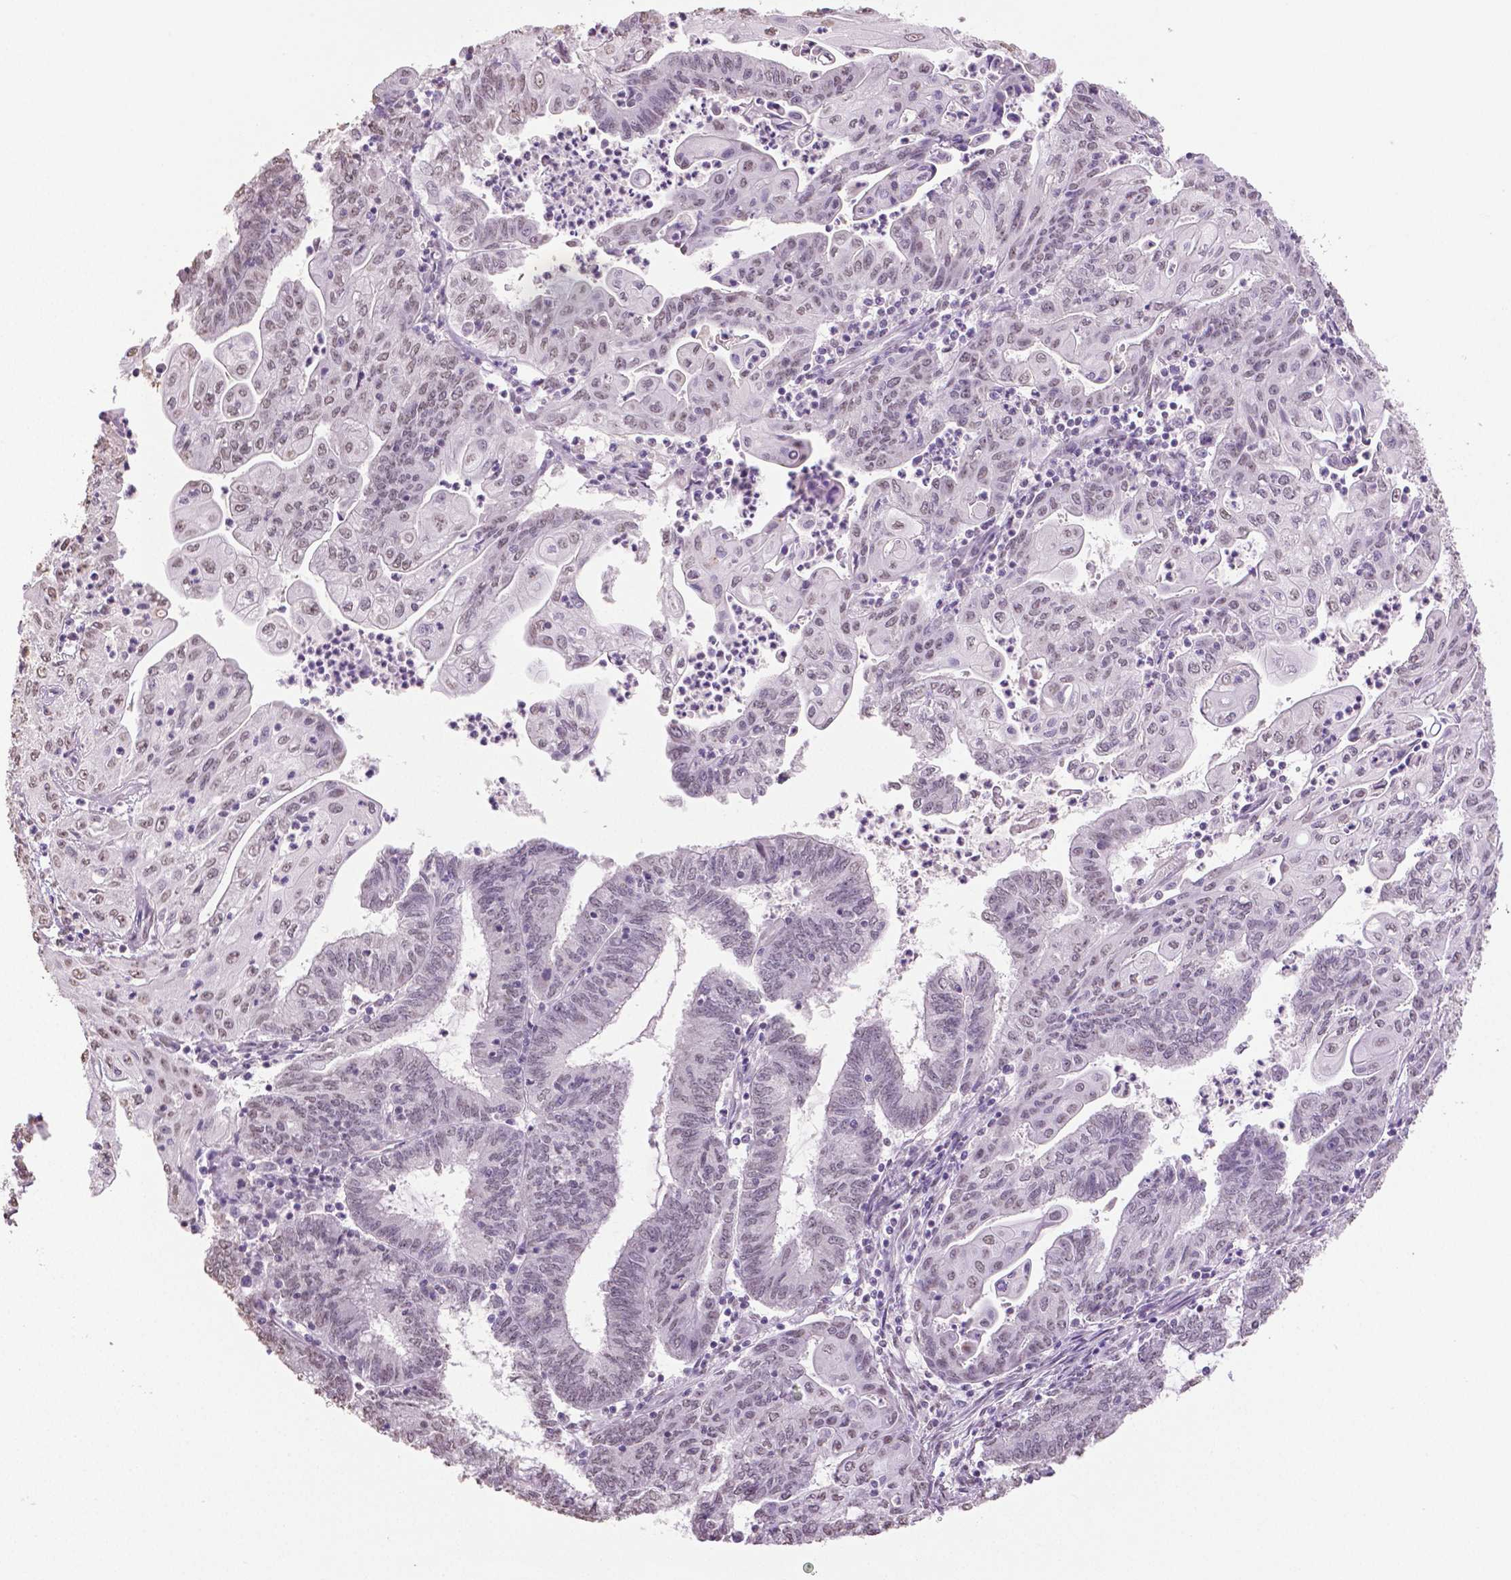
{"staining": {"intensity": "negative", "quantity": "none", "location": "none"}, "tissue": "endometrial cancer", "cell_type": "Tumor cells", "image_type": "cancer", "snomed": [{"axis": "morphology", "description": "Adenocarcinoma, NOS"}, {"axis": "topography", "description": "Endometrium"}], "caption": "This is a histopathology image of IHC staining of endometrial cancer (adenocarcinoma), which shows no expression in tumor cells.", "gene": "IGF2BP1", "patient": {"sex": "female", "age": 61}}